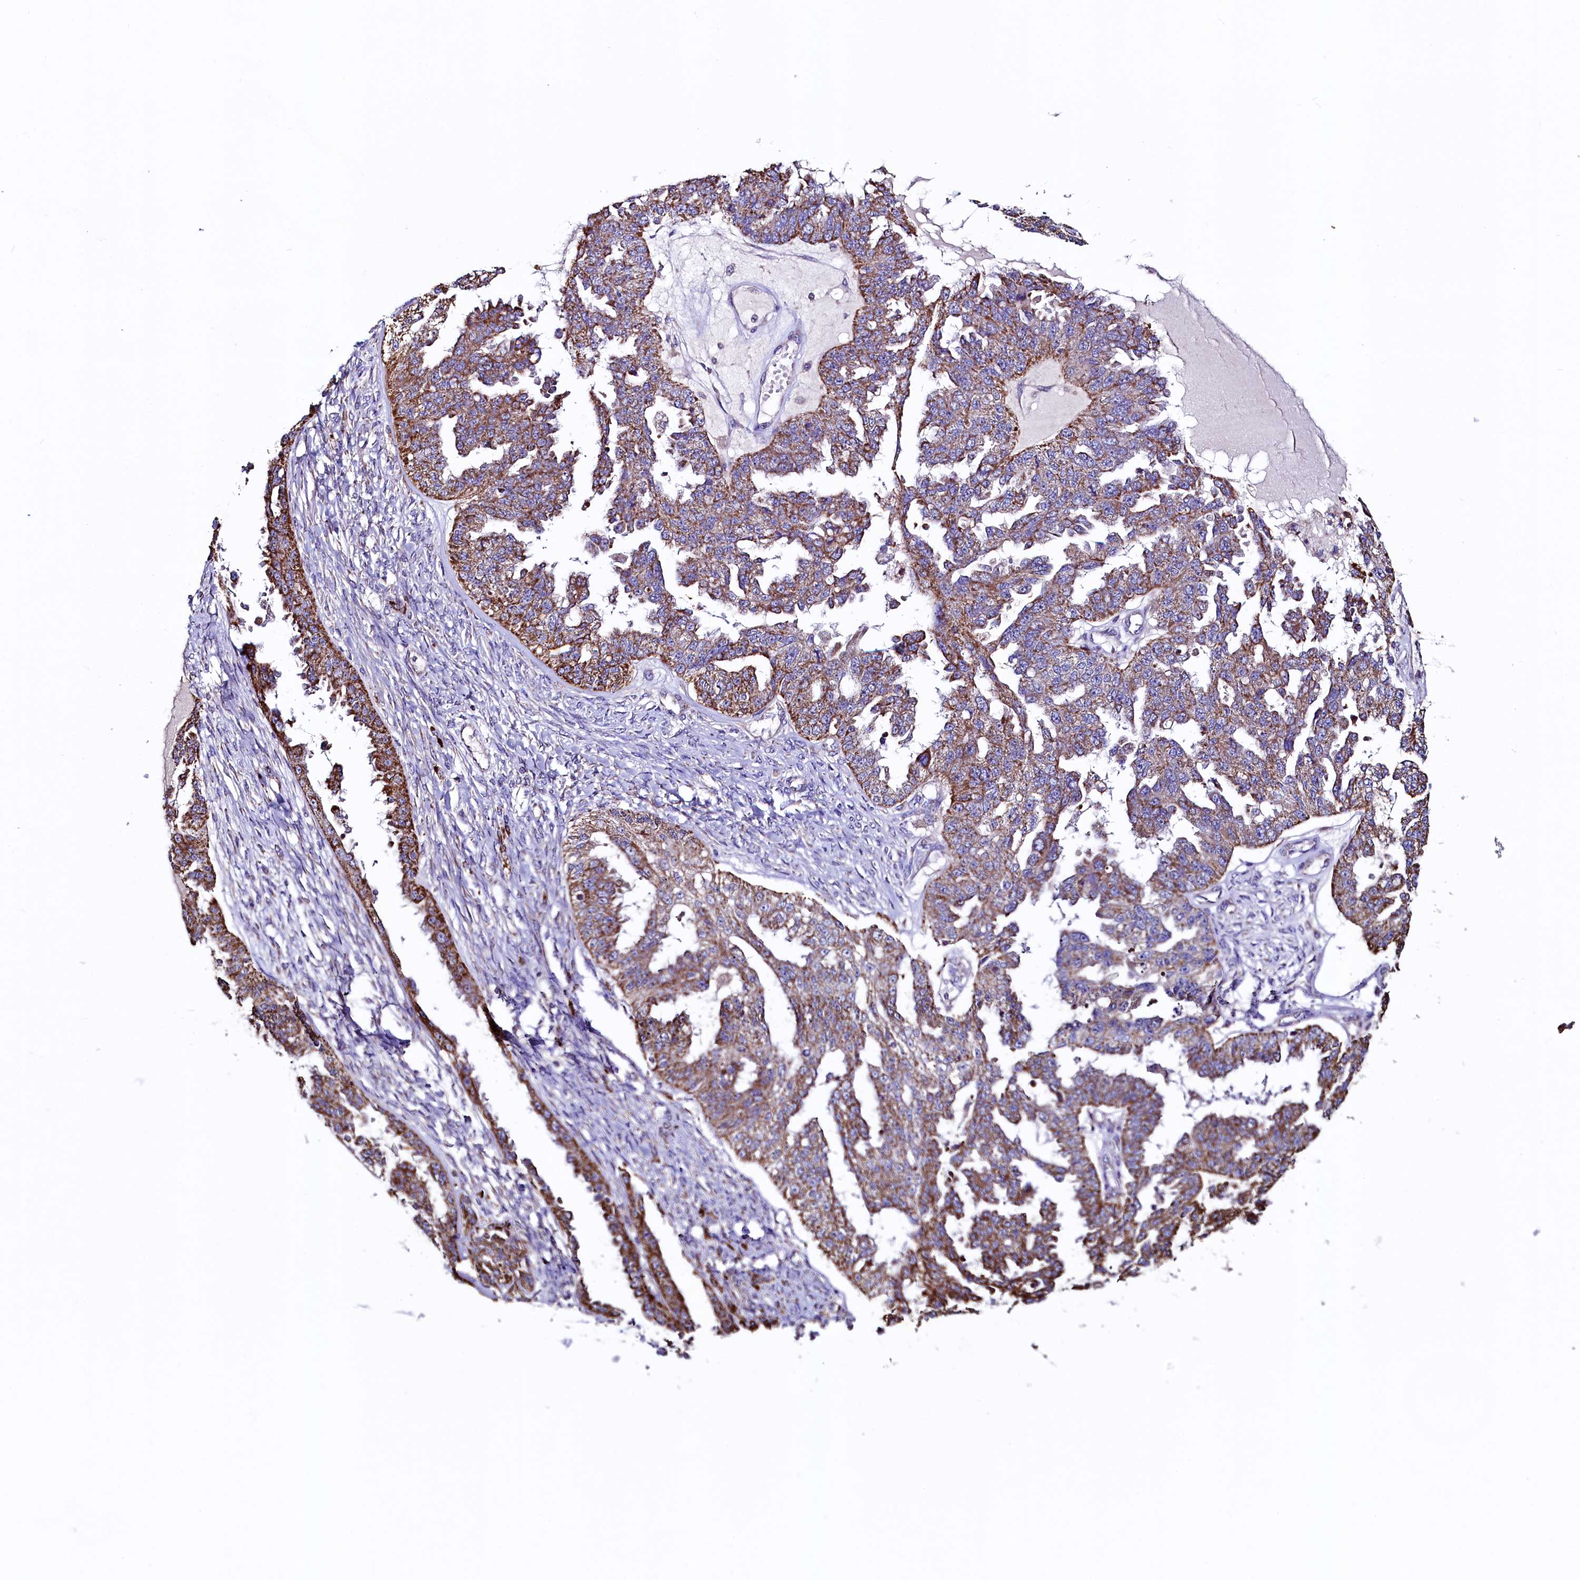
{"staining": {"intensity": "strong", "quantity": ">75%", "location": "cytoplasmic/membranous"}, "tissue": "ovarian cancer", "cell_type": "Tumor cells", "image_type": "cancer", "snomed": [{"axis": "morphology", "description": "Cystadenocarcinoma, serous, NOS"}, {"axis": "topography", "description": "Ovary"}], "caption": "The micrograph demonstrates immunohistochemical staining of serous cystadenocarcinoma (ovarian). There is strong cytoplasmic/membranous staining is seen in approximately >75% of tumor cells. Using DAB (brown) and hematoxylin (blue) stains, captured at high magnification using brightfield microscopy.", "gene": "STARD5", "patient": {"sex": "female", "age": 58}}